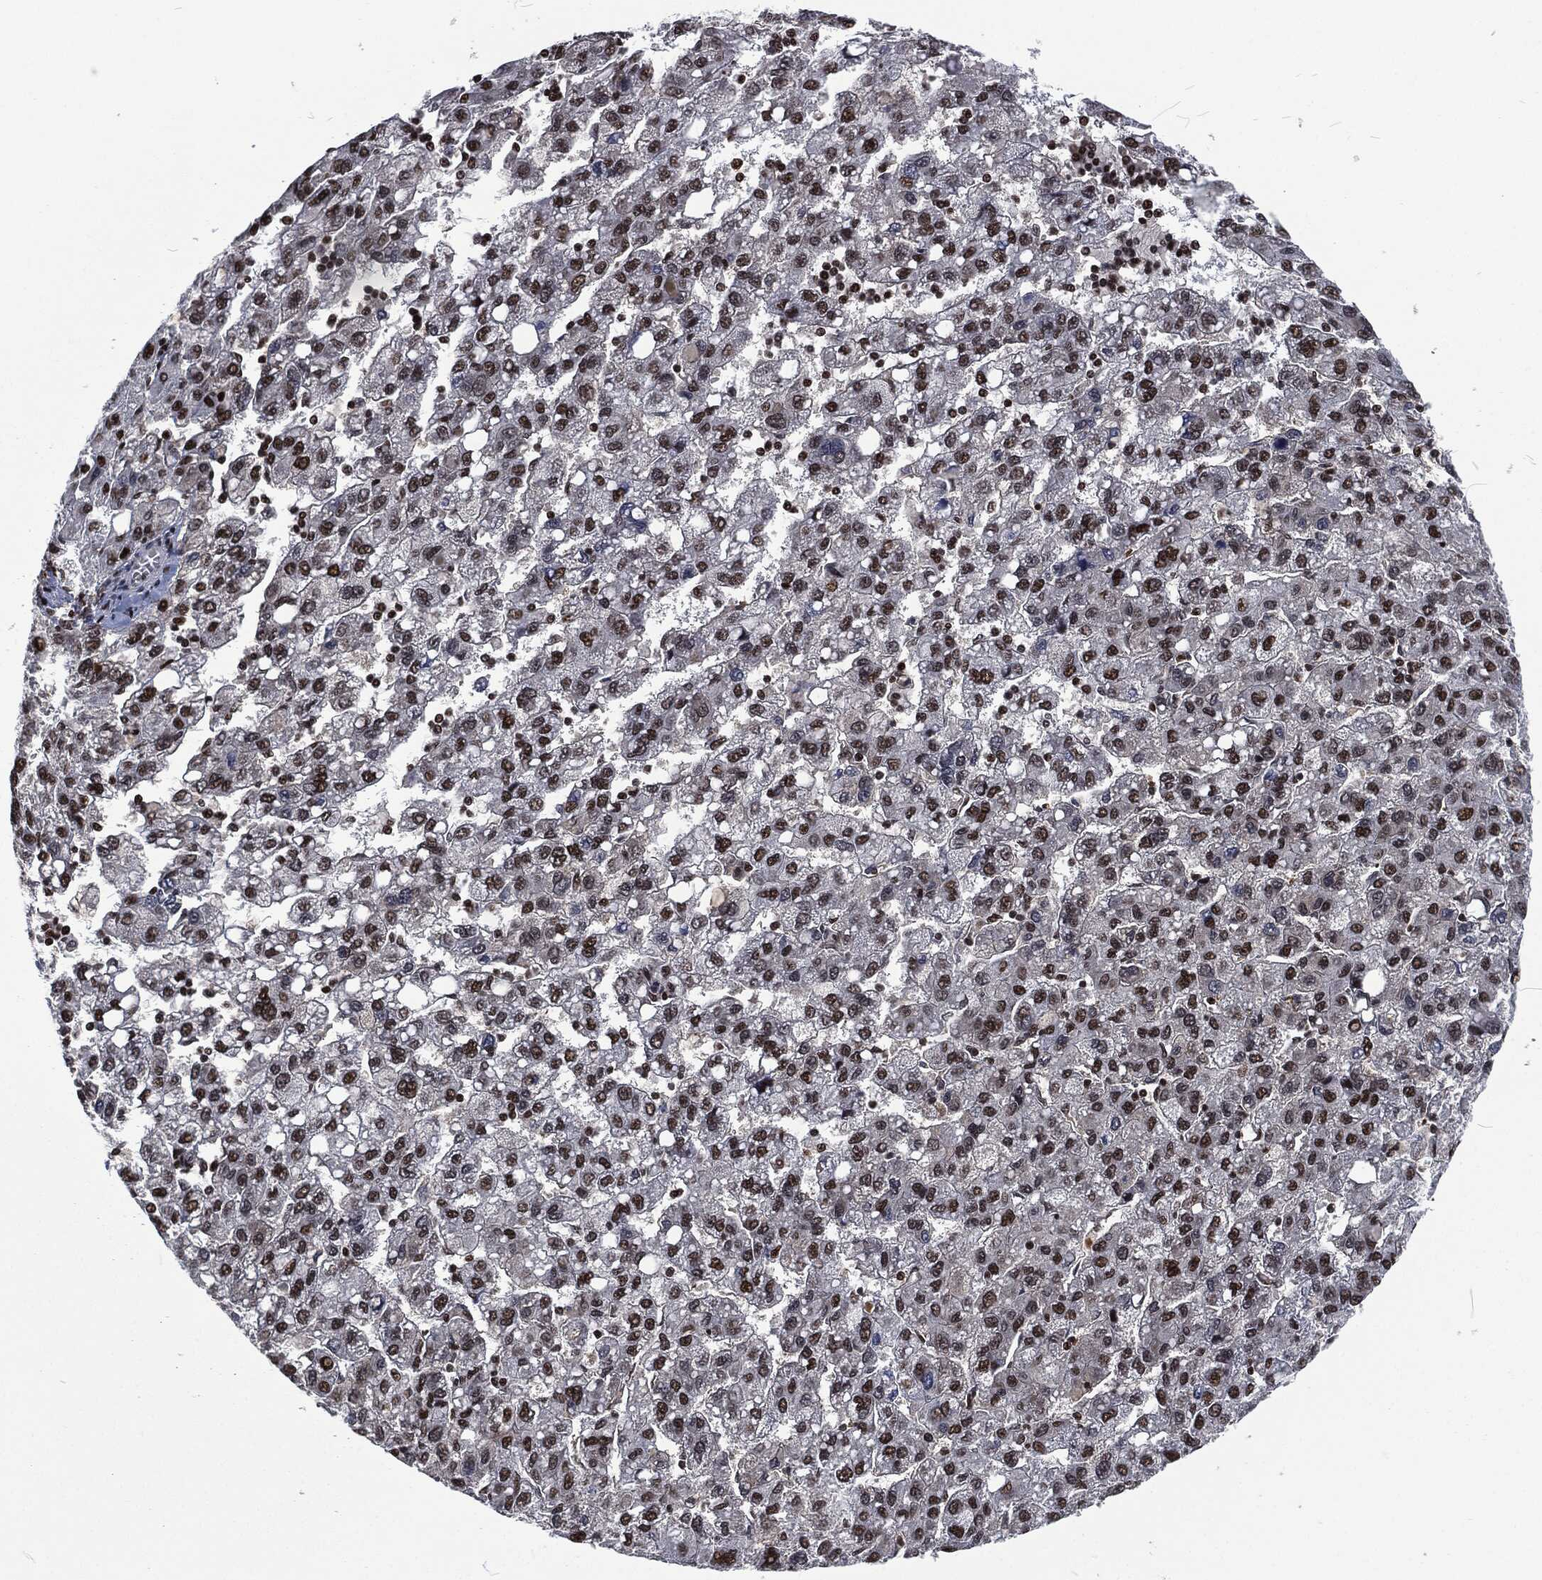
{"staining": {"intensity": "strong", "quantity": "25%-75%", "location": "nuclear"}, "tissue": "liver cancer", "cell_type": "Tumor cells", "image_type": "cancer", "snomed": [{"axis": "morphology", "description": "Carcinoma, Hepatocellular, NOS"}, {"axis": "topography", "description": "Liver"}], "caption": "Protein analysis of hepatocellular carcinoma (liver) tissue demonstrates strong nuclear staining in about 25%-75% of tumor cells.", "gene": "DCPS", "patient": {"sex": "female", "age": 82}}